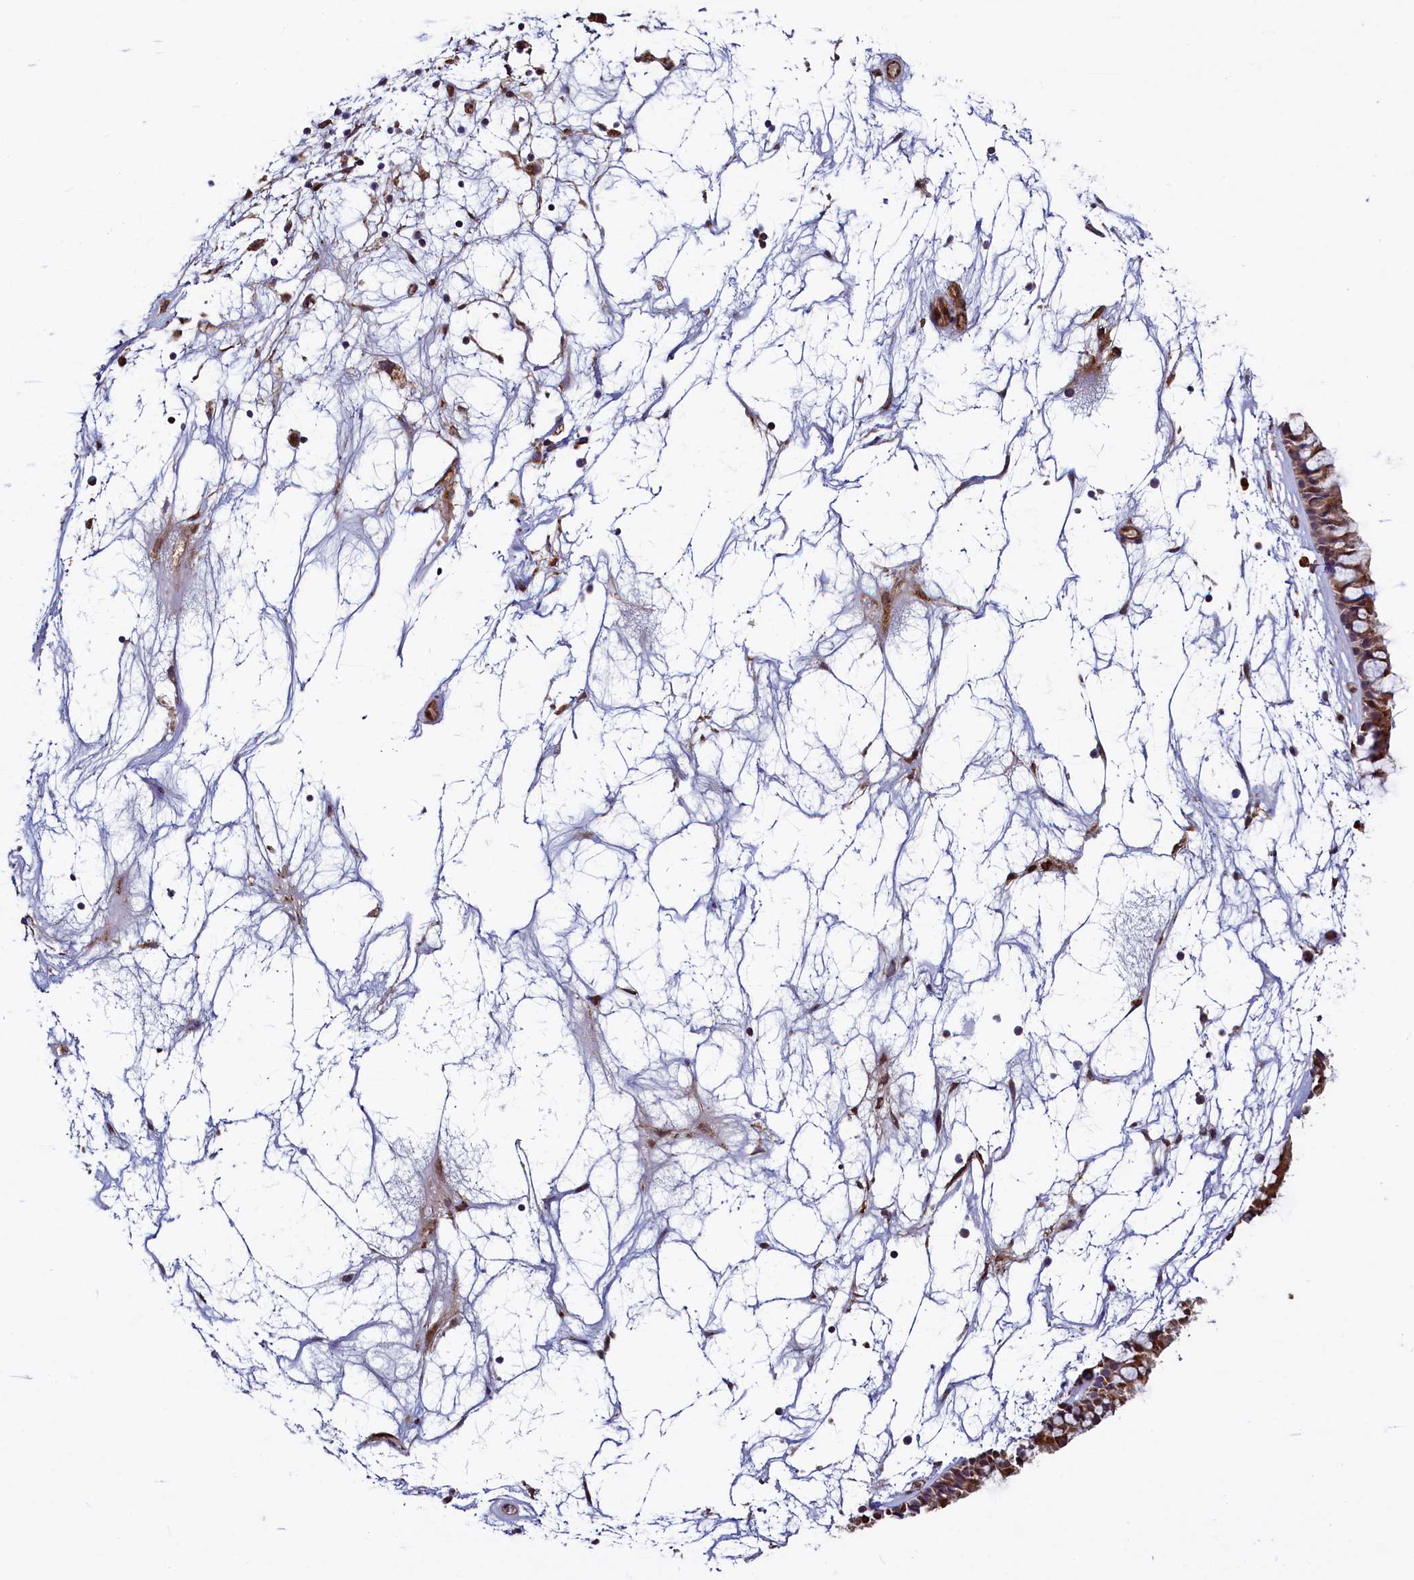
{"staining": {"intensity": "moderate", "quantity": ">75%", "location": "cytoplasmic/membranous"}, "tissue": "nasopharynx", "cell_type": "Respiratory epithelial cells", "image_type": "normal", "snomed": [{"axis": "morphology", "description": "Normal tissue, NOS"}, {"axis": "topography", "description": "Nasopharynx"}], "caption": "This image displays IHC staining of unremarkable human nasopharynx, with medium moderate cytoplasmic/membranous positivity in about >75% of respiratory epithelial cells.", "gene": "ZNF577", "patient": {"sex": "male", "age": 64}}